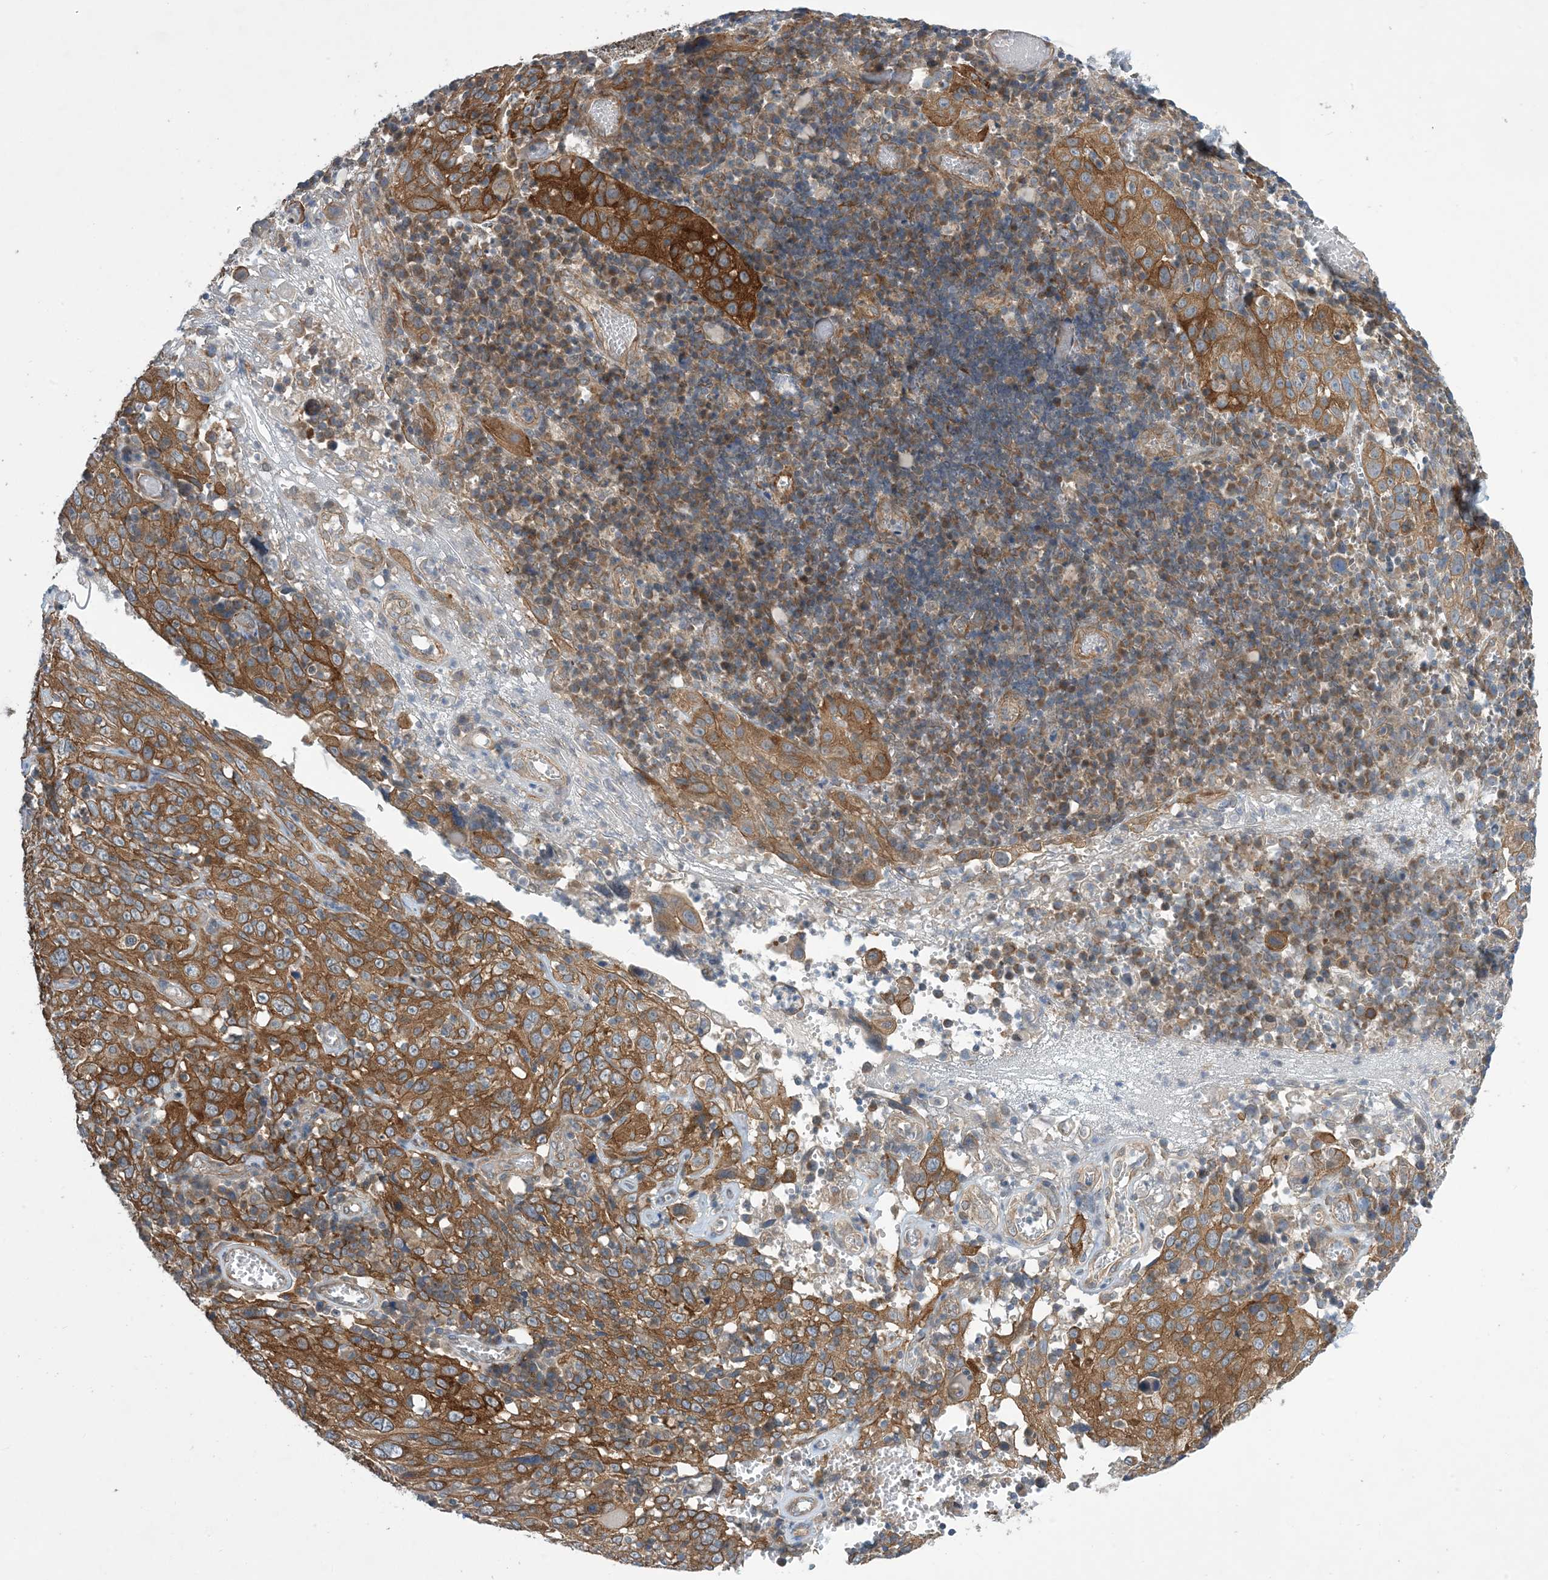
{"staining": {"intensity": "moderate", "quantity": ">75%", "location": "cytoplasmic/membranous"}, "tissue": "cervical cancer", "cell_type": "Tumor cells", "image_type": "cancer", "snomed": [{"axis": "morphology", "description": "Squamous cell carcinoma, NOS"}, {"axis": "topography", "description": "Cervix"}], "caption": "The immunohistochemical stain labels moderate cytoplasmic/membranous positivity in tumor cells of cervical cancer (squamous cell carcinoma) tissue.", "gene": "EHBP1", "patient": {"sex": "female", "age": 46}}